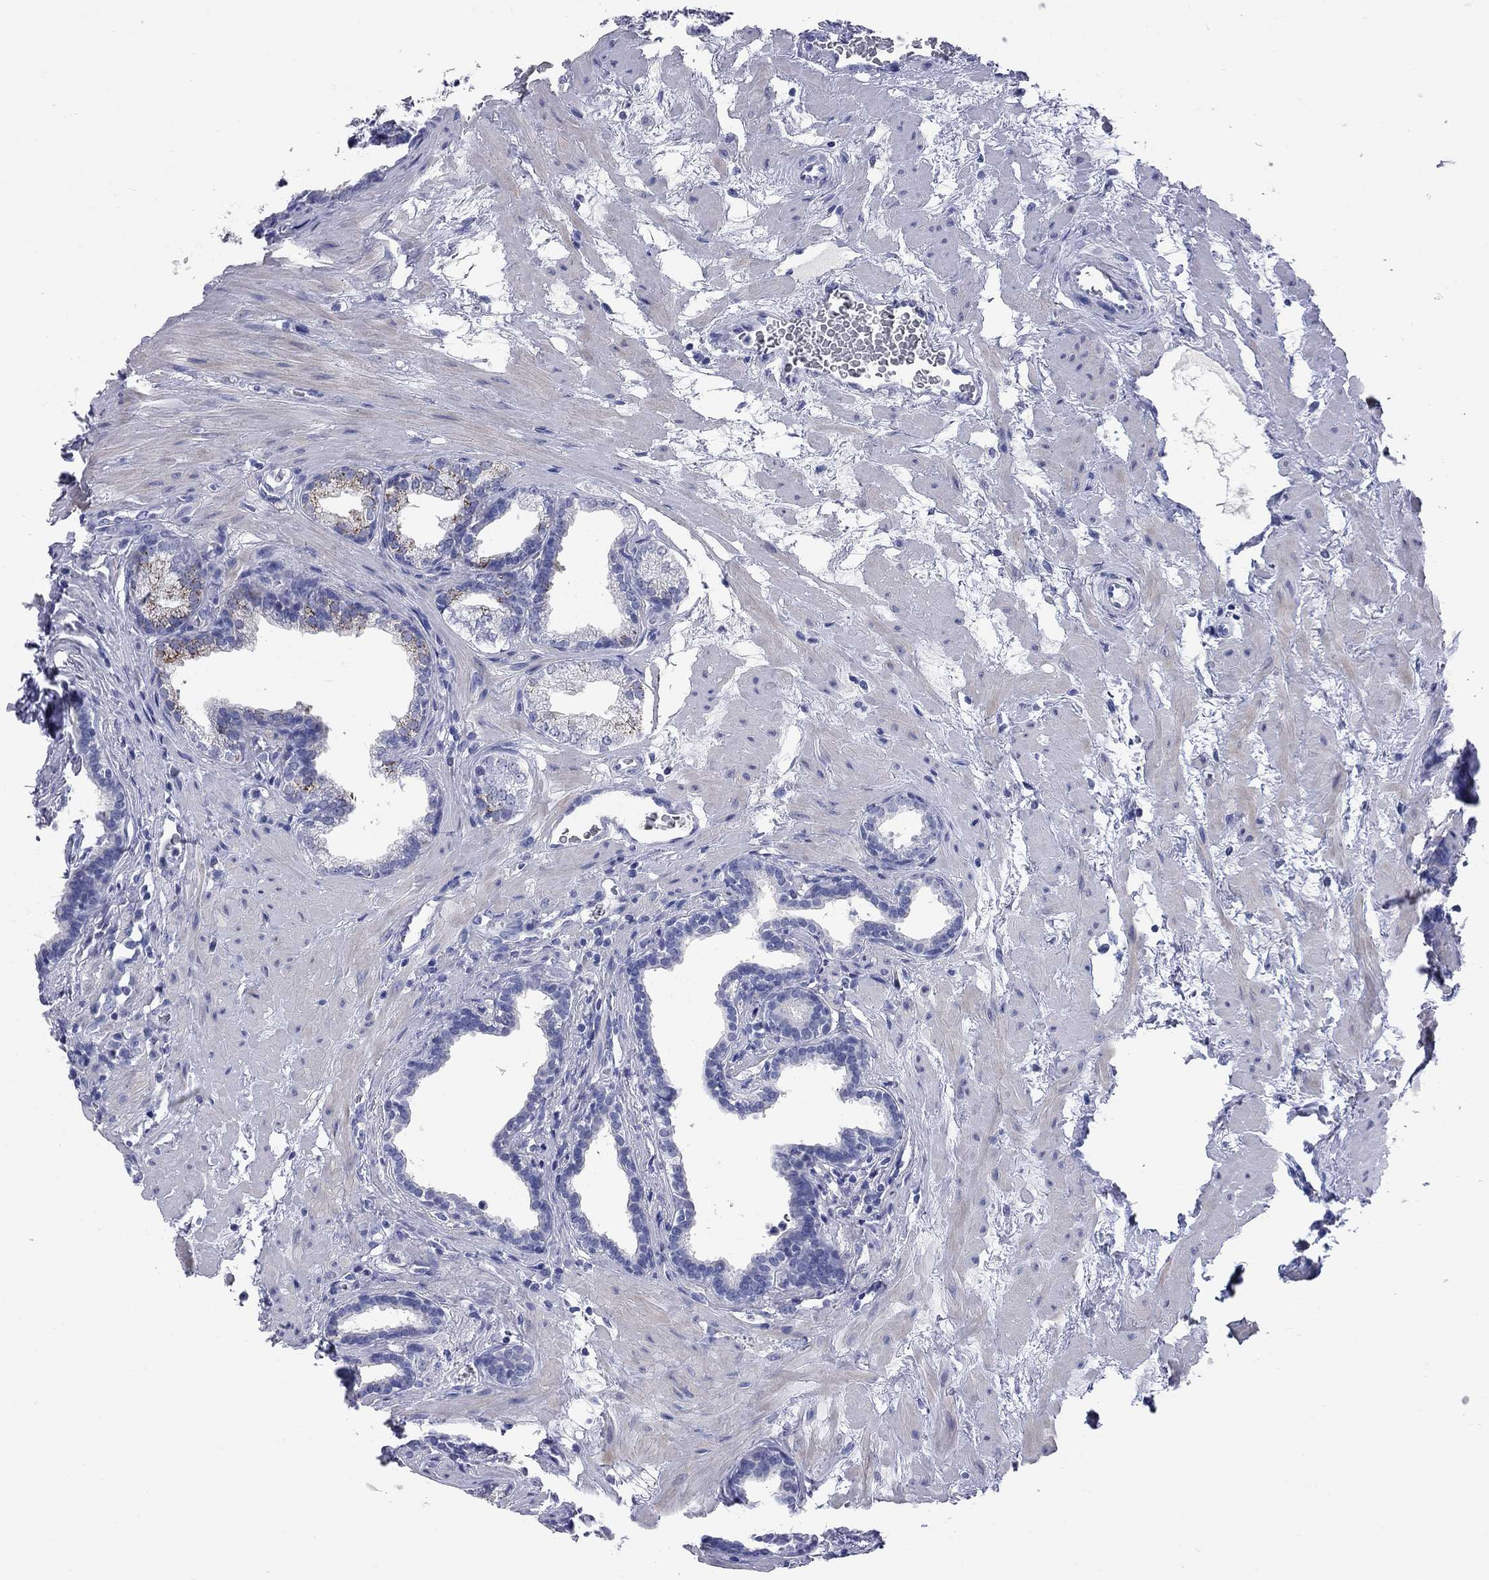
{"staining": {"intensity": "negative", "quantity": "none", "location": "none"}, "tissue": "prostate", "cell_type": "Glandular cells", "image_type": "normal", "snomed": [{"axis": "morphology", "description": "Normal tissue, NOS"}, {"axis": "topography", "description": "Prostate"}], "caption": "Image shows no protein staining in glandular cells of unremarkable prostate.", "gene": "FAM221B", "patient": {"sex": "male", "age": 37}}